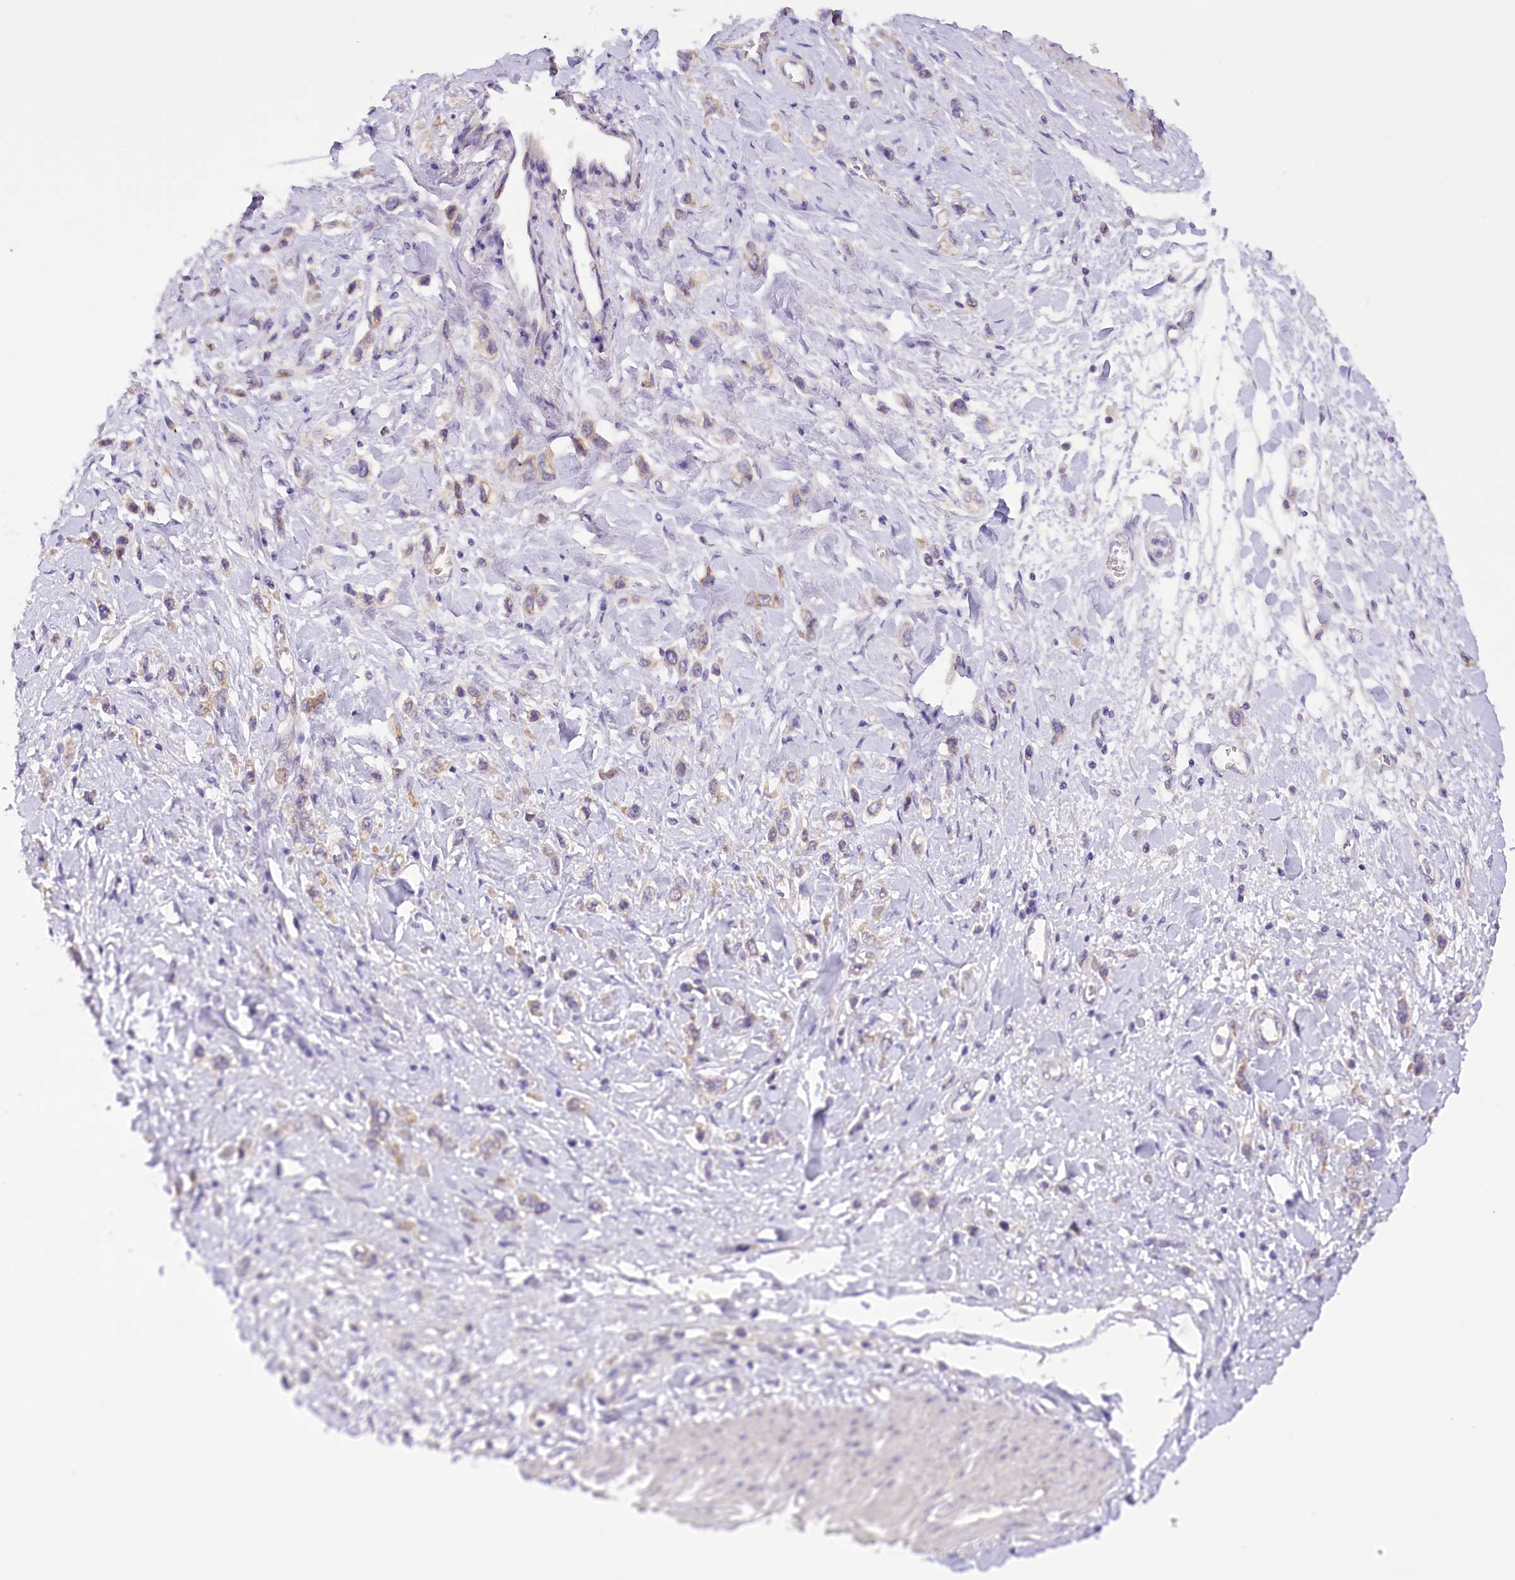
{"staining": {"intensity": "weak", "quantity": ">75%", "location": "cytoplasmic/membranous"}, "tissue": "stomach cancer", "cell_type": "Tumor cells", "image_type": "cancer", "snomed": [{"axis": "morphology", "description": "Normal tissue, NOS"}, {"axis": "morphology", "description": "Adenocarcinoma, NOS"}, {"axis": "topography", "description": "Stomach, upper"}, {"axis": "topography", "description": "Stomach"}], "caption": "Adenocarcinoma (stomach) was stained to show a protein in brown. There is low levels of weak cytoplasmic/membranous staining in about >75% of tumor cells.", "gene": "DCUN1D1", "patient": {"sex": "female", "age": 65}}